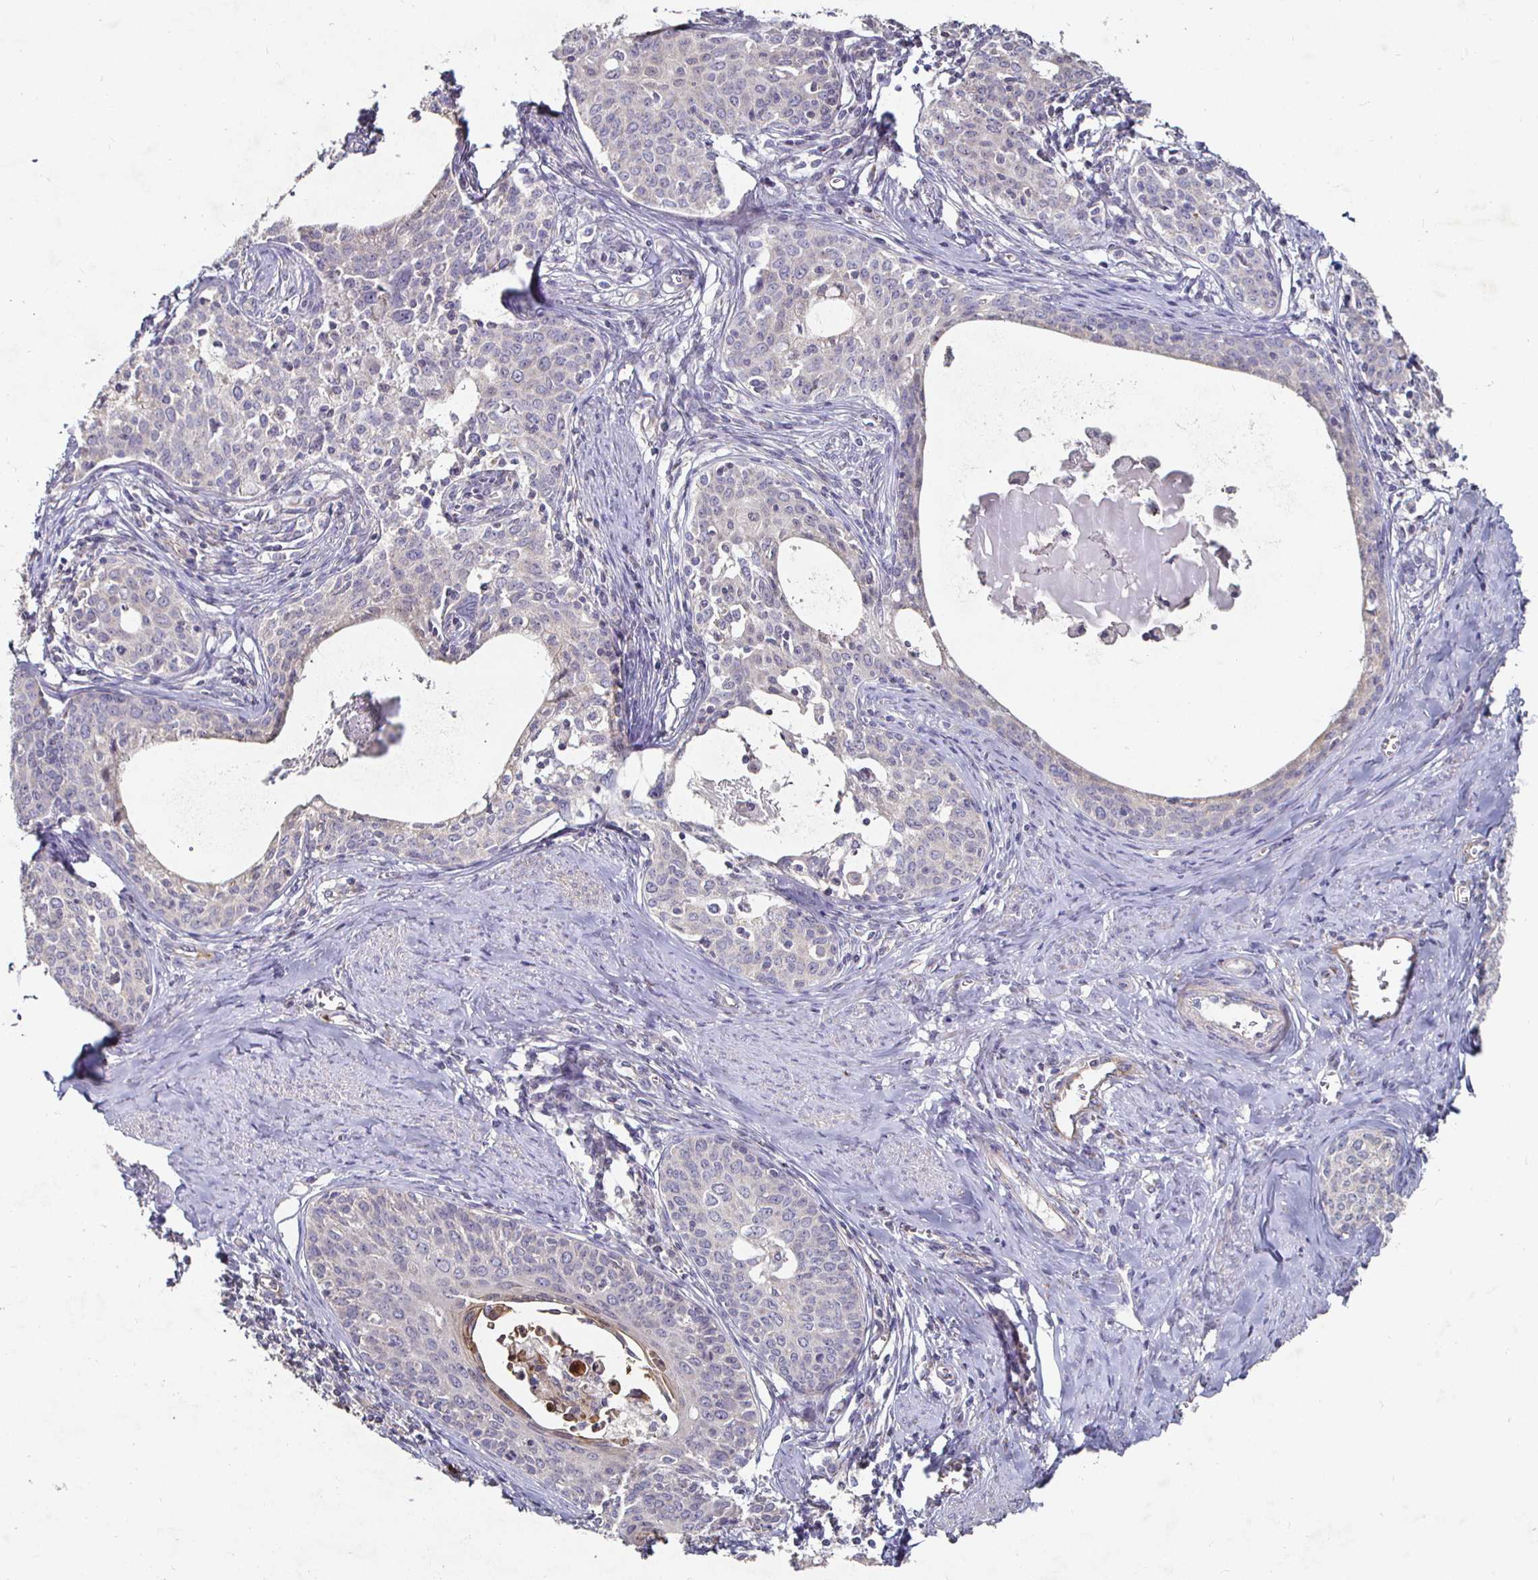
{"staining": {"intensity": "negative", "quantity": "none", "location": "none"}, "tissue": "cervical cancer", "cell_type": "Tumor cells", "image_type": "cancer", "snomed": [{"axis": "morphology", "description": "Squamous cell carcinoma, NOS"}, {"axis": "morphology", "description": "Adenocarcinoma, NOS"}, {"axis": "topography", "description": "Cervix"}], "caption": "This is a micrograph of immunohistochemistry (IHC) staining of cervical squamous cell carcinoma, which shows no expression in tumor cells.", "gene": "NRSN1", "patient": {"sex": "female", "age": 52}}